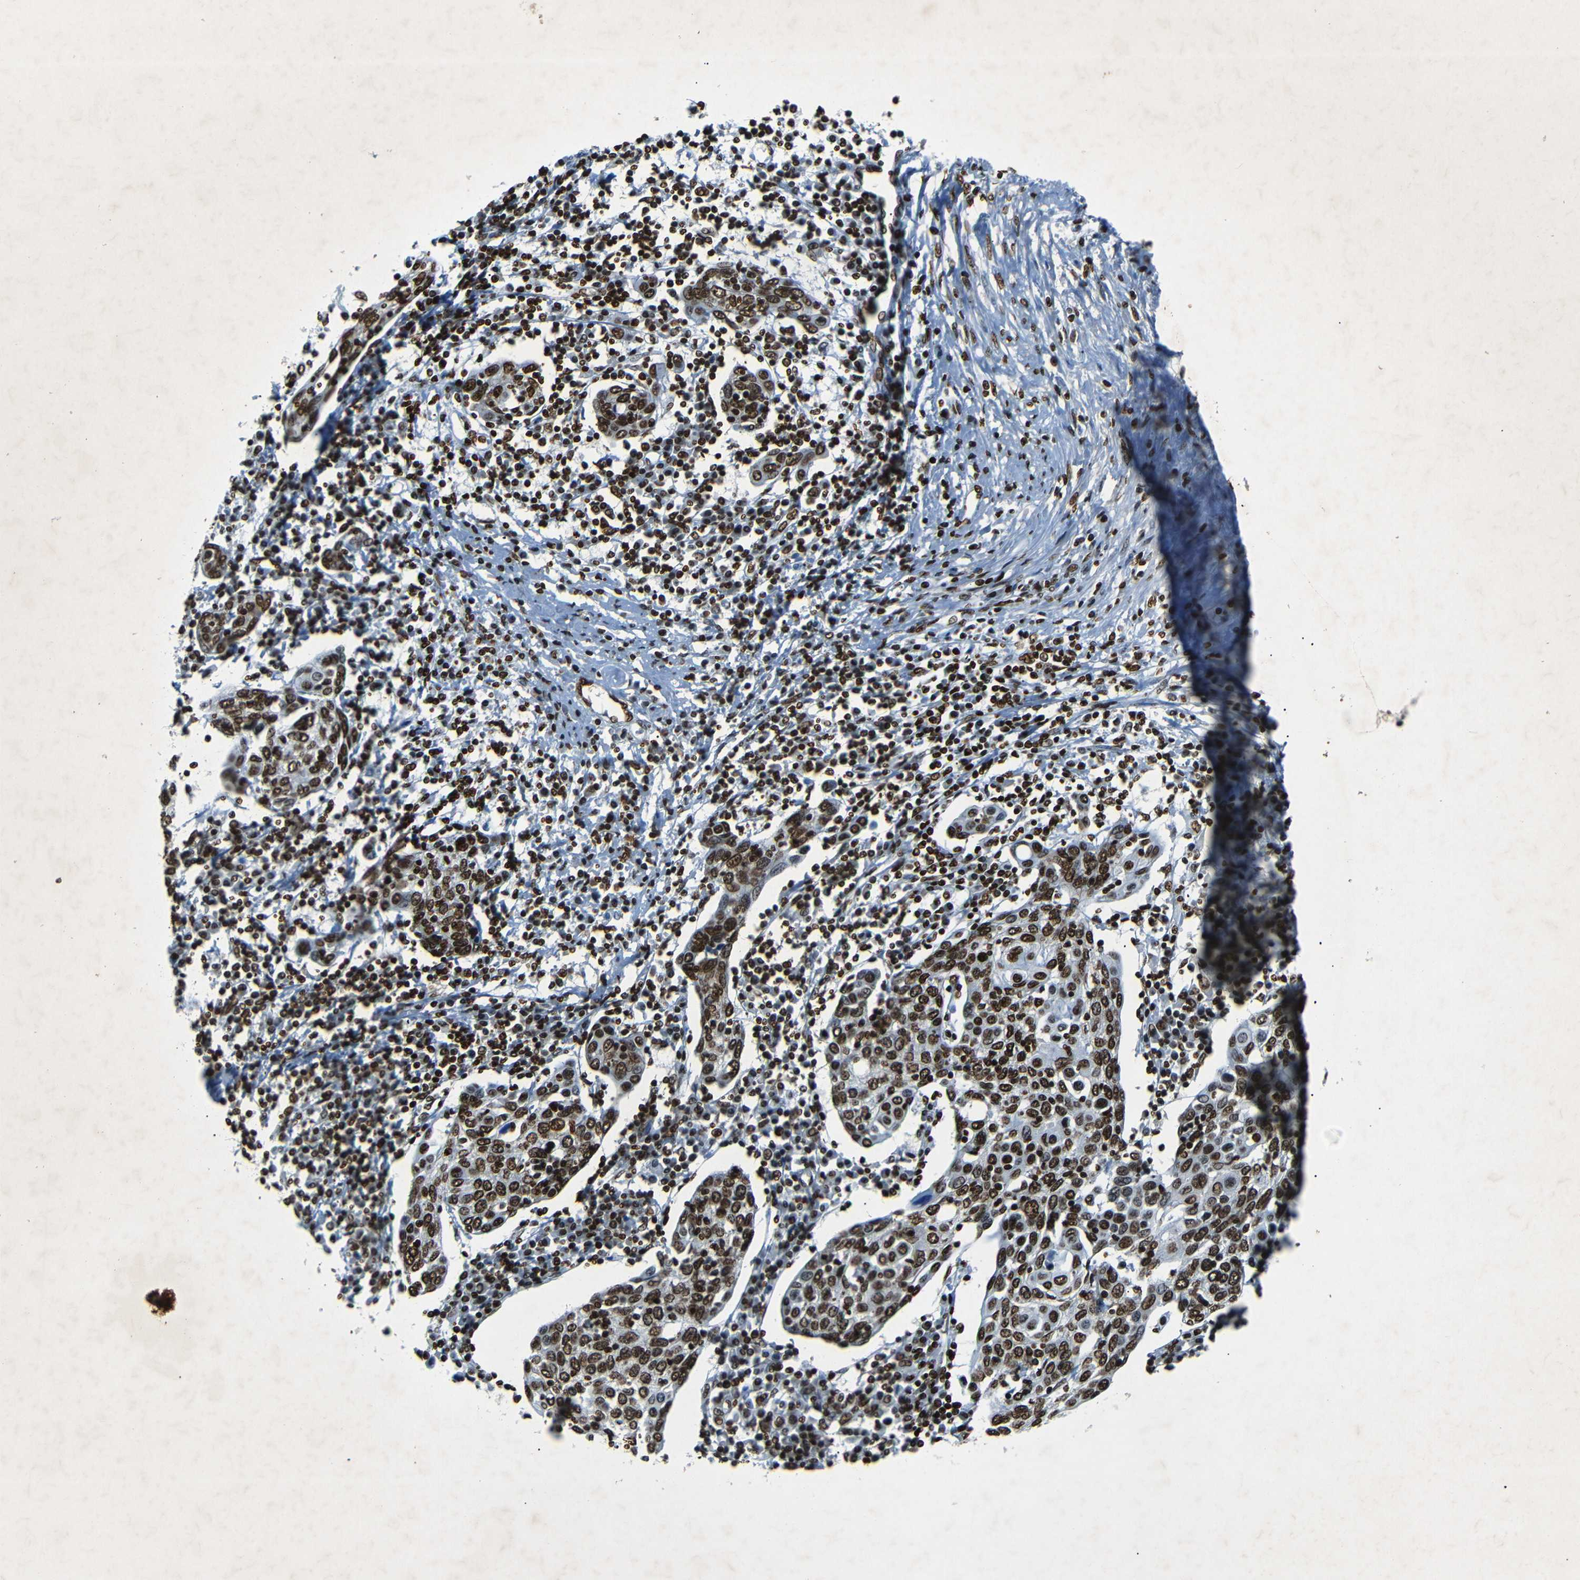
{"staining": {"intensity": "strong", "quantity": ">75%", "location": "nuclear"}, "tissue": "cervical cancer", "cell_type": "Tumor cells", "image_type": "cancer", "snomed": [{"axis": "morphology", "description": "Squamous cell carcinoma, NOS"}, {"axis": "topography", "description": "Cervix"}], "caption": "IHC image of neoplastic tissue: human cervical squamous cell carcinoma stained using immunohistochemistry (IHC) exhibits high levels of strong protein expression localized specifically in the nuclear of tumor cells, appearing as a nuclear brown color.", "gene": "HMGN1", "patient": {"sex": "female", "age": 40}}